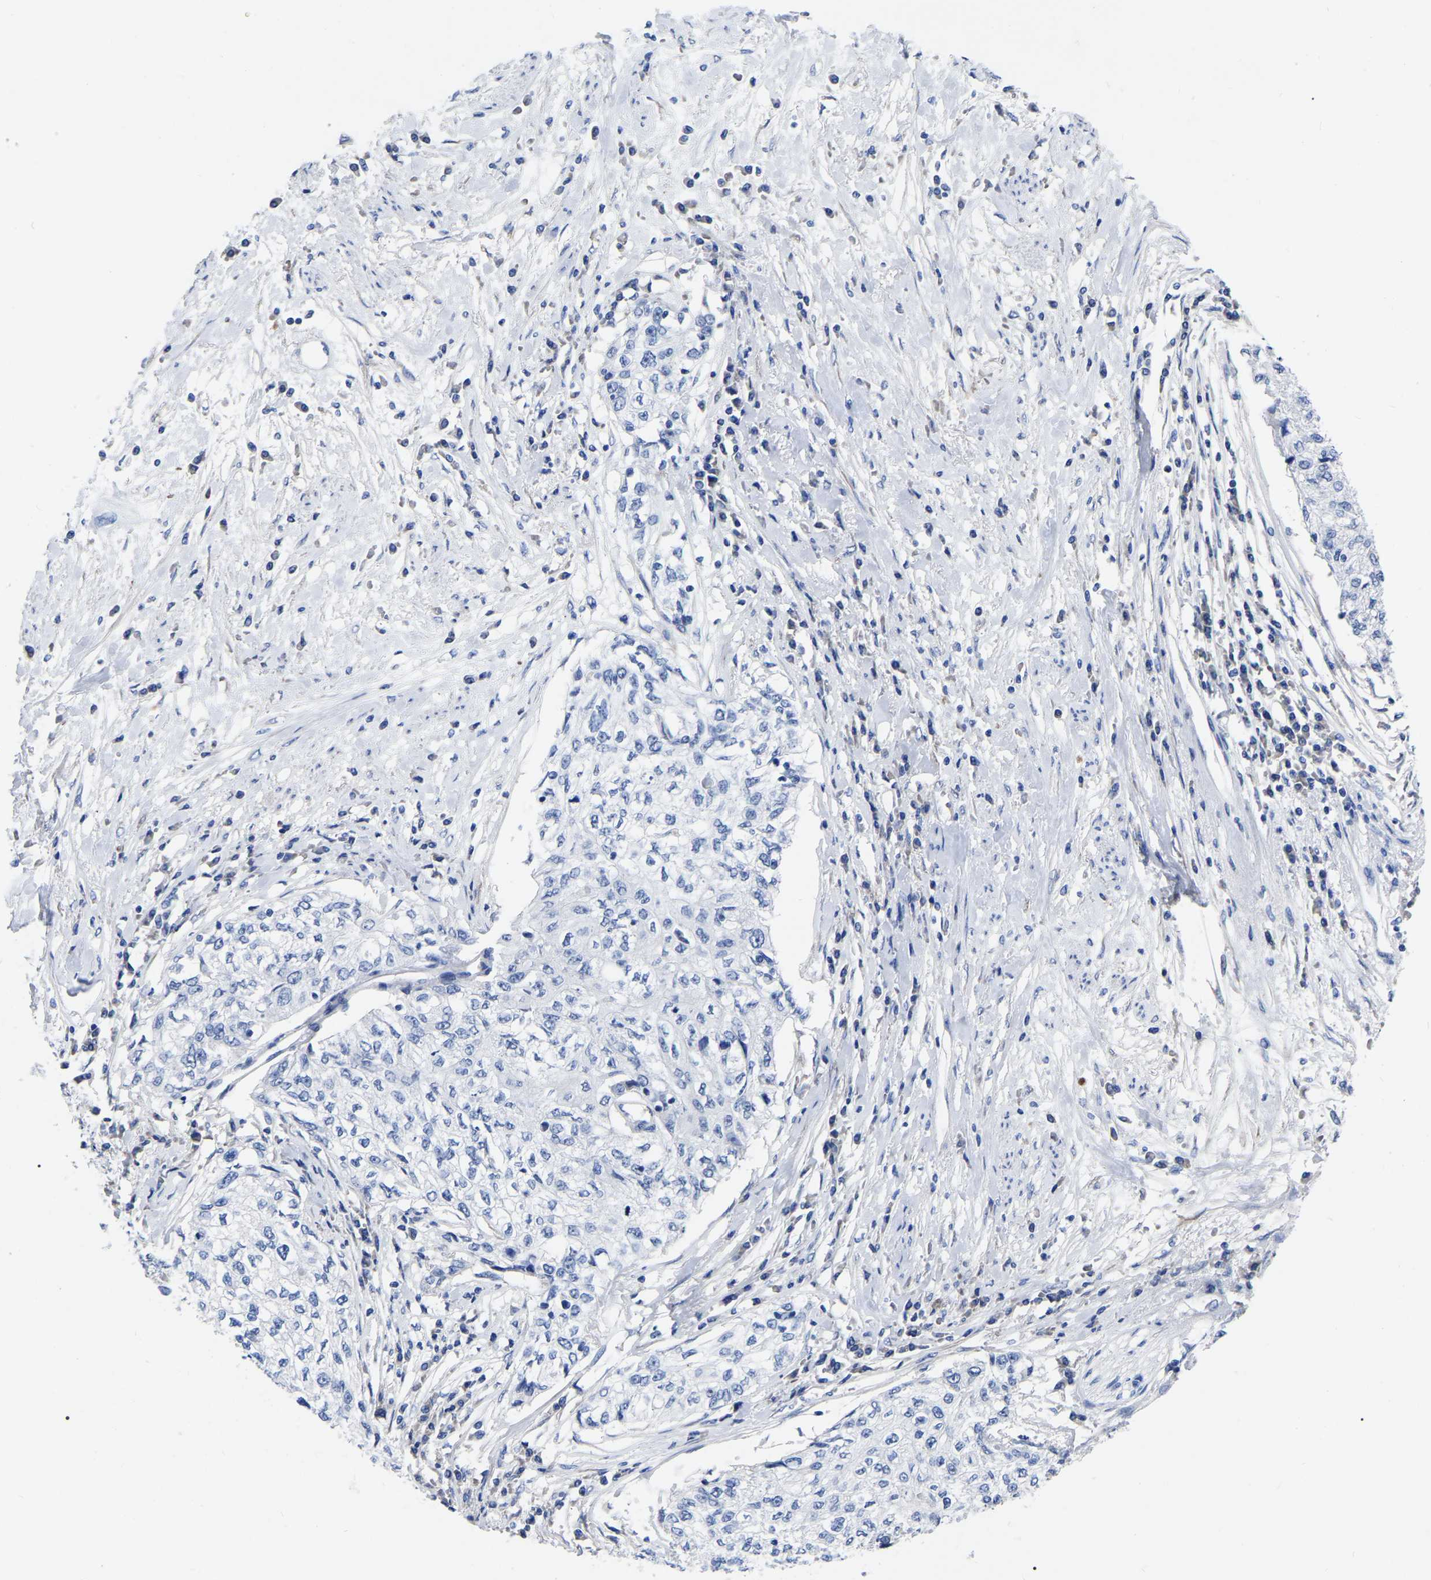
{"staining": {"intensity": "negative", "quantity": "none", "location": "none"}, "tissue": "cervical cancer", "cell_type": "Tumor cells", "image_type": "cancer", "snomed": [{"axis": "morphology", "description": "Squamous cell carcinoma, NOS"}, {"axis": "topography", "description": "Cervix"}], "caption": "Immunohistochemistry (IHC) of cervical cancer (squamous cell carcinoma) exhibits no staining in tumor cells. The staining was performed using DAB (3,3'-diaminobenzidine) to visualize the protein expression in brown, while the nuclei were stained in blue with hematoxylin (Magnification: 20x).", "gene": "GDF3", "patient": {"sex": "female", "age": 57}}